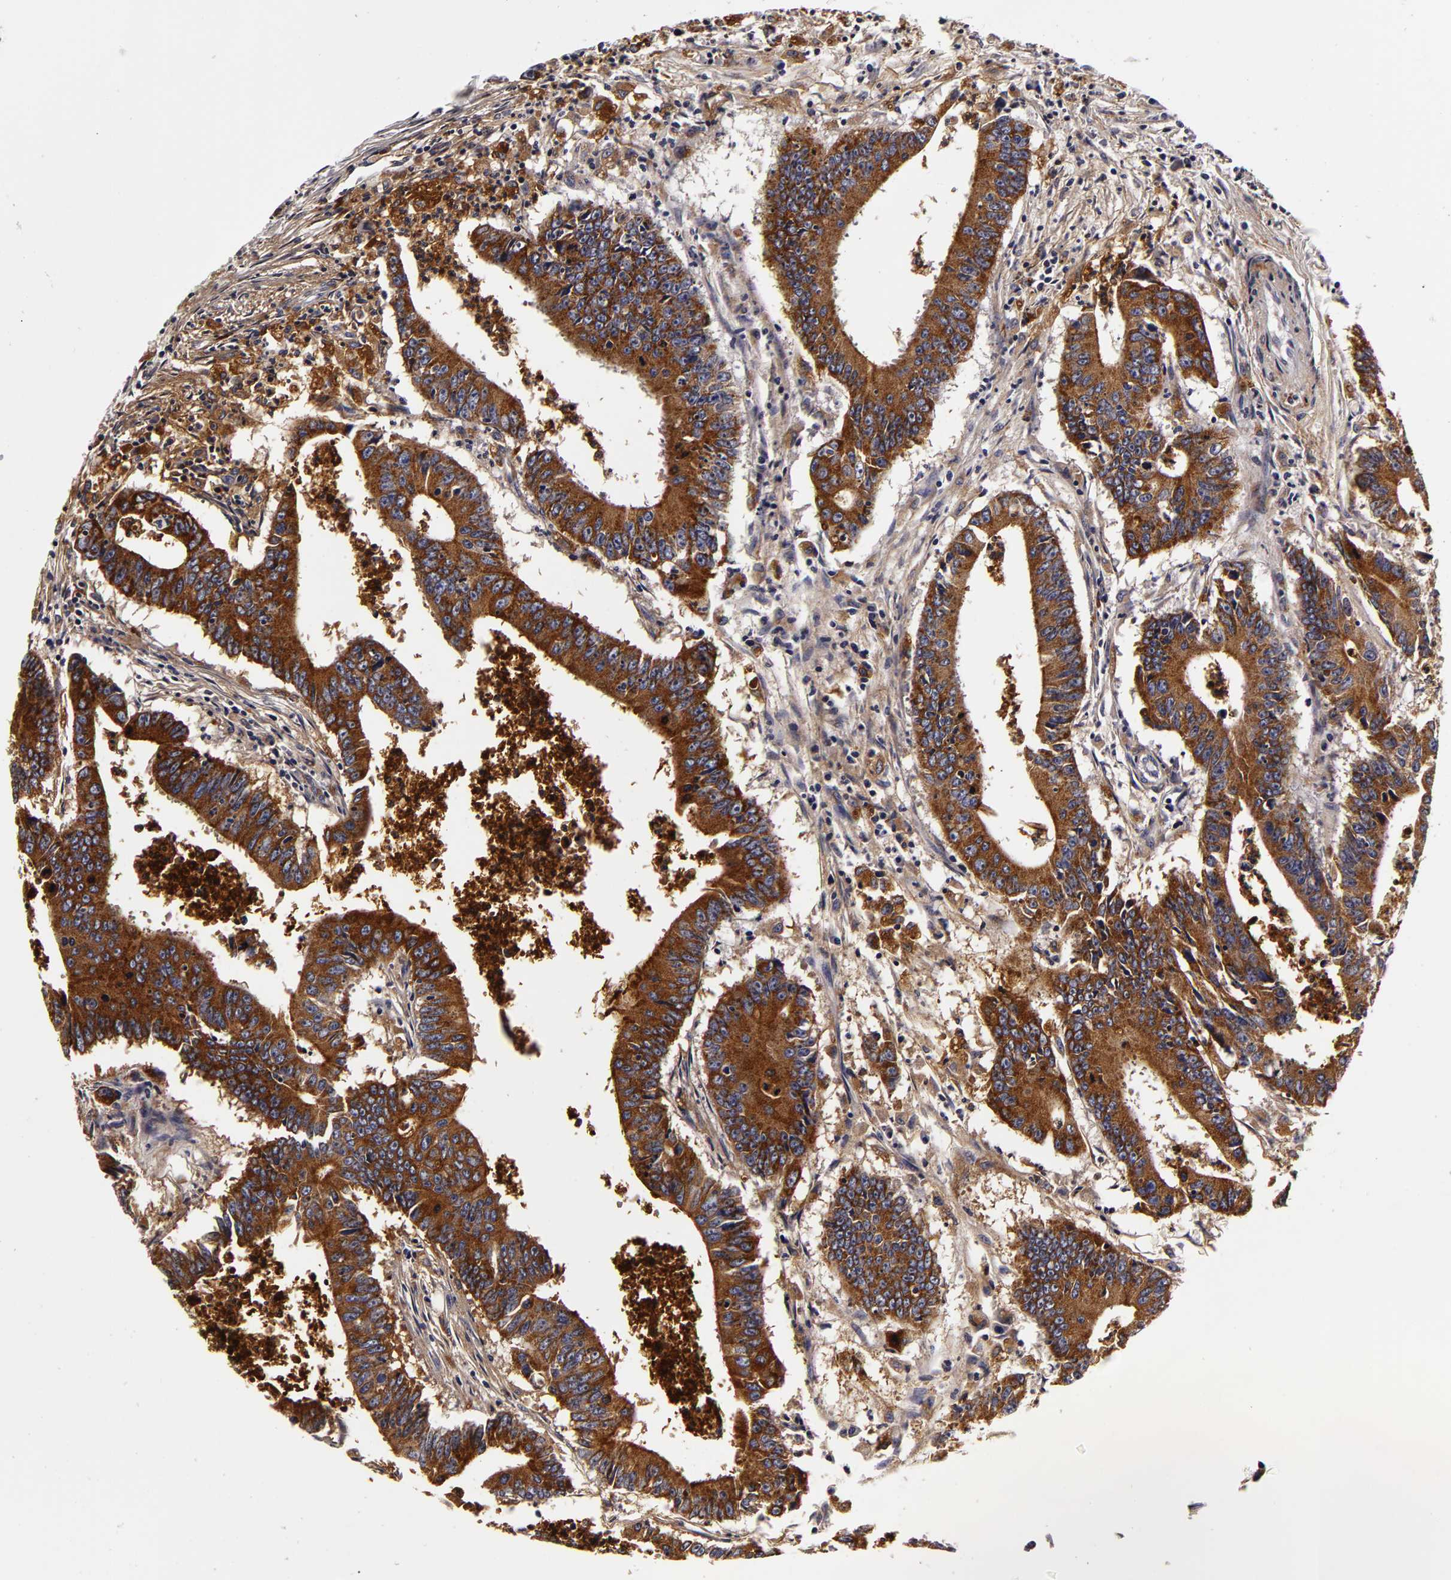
{"staining": {"intensity": "moderate", "quantity": ">75%", "location": "cytoplasmic/membranous"}, "tissue": "colorectal cancer", "cell_type": "Tumor cells", "image_type": "cancer", "snomed": [{"axis": "morphology", "description": "Adenocarcinoma, NOS"}, {"axis": "topography", "description": "Colon"}], "caption": "DAB immunohistochemical staining of human adenocarcinoma (colorectal) displays moderate cytoplasmic/membranous protein positivity in approximately >75% of tumor cells. (IHC, brightfield microscopy, high magnification).", "gene": "LGALS3BP", "patient": {"sex": "male", "age": 55}}